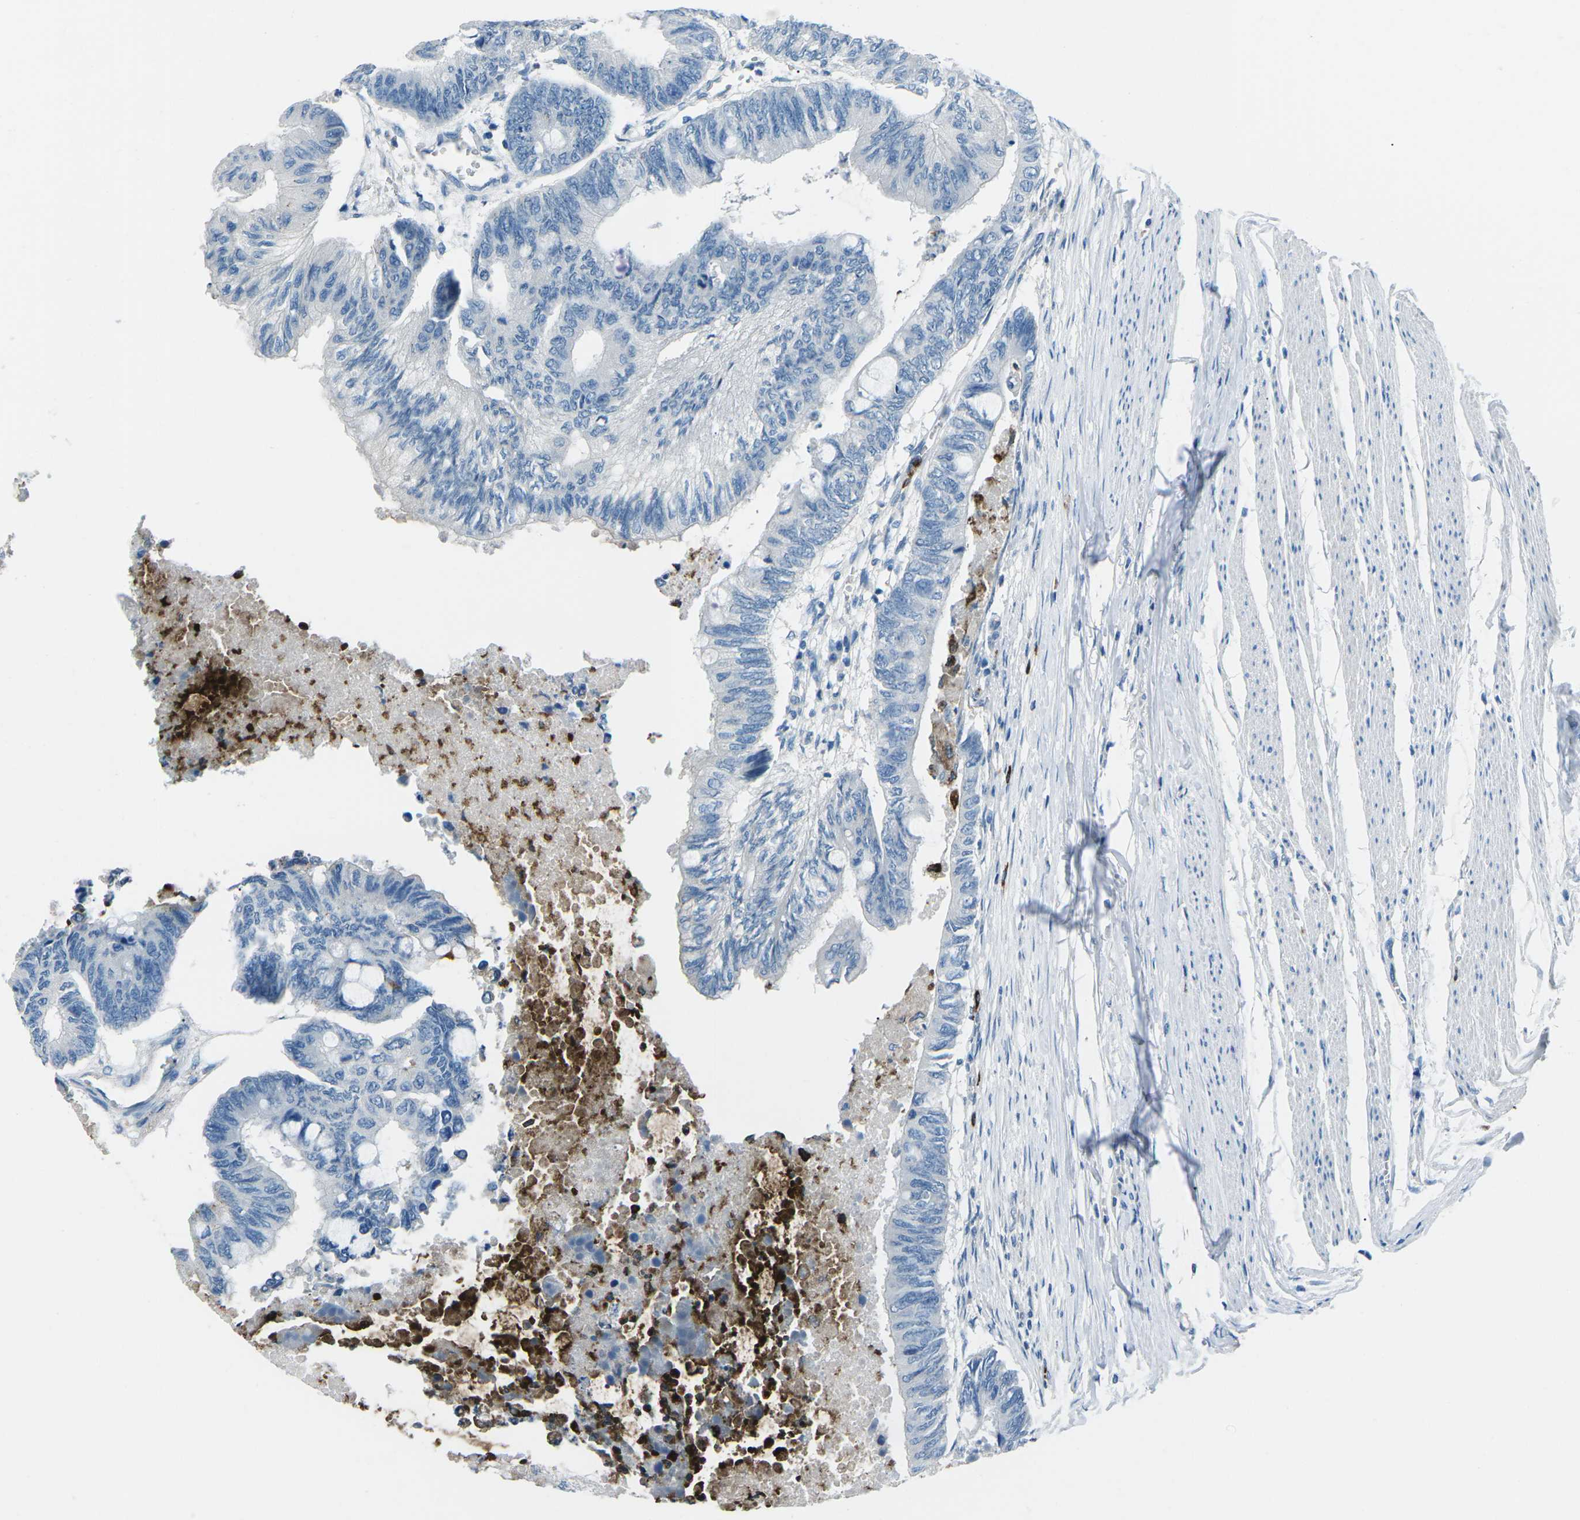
{"staining": {"intensity": "negative", "quantity": "none", "location": "none"}, "tissue": "colorectal cancer", "cell_type": "Tumor cells", "image_type": "cancer", "snomed": [{"axis": "morphology", "description": "Normal tissue, NOS"}, {"axis": "morphology", "description": "Adenocarcinoma, NOS"}, {"axis": "topography", "description": "Rectum"}, {"axis": "topography", "description": "Peripheral nerve tissue"}], "caption": "The histopathology image exhibits no staining of tumor cells in adenocarcinoma (colorectal).", "gene": "FCN1", "patient": {"sex": "male", "age": 92}}